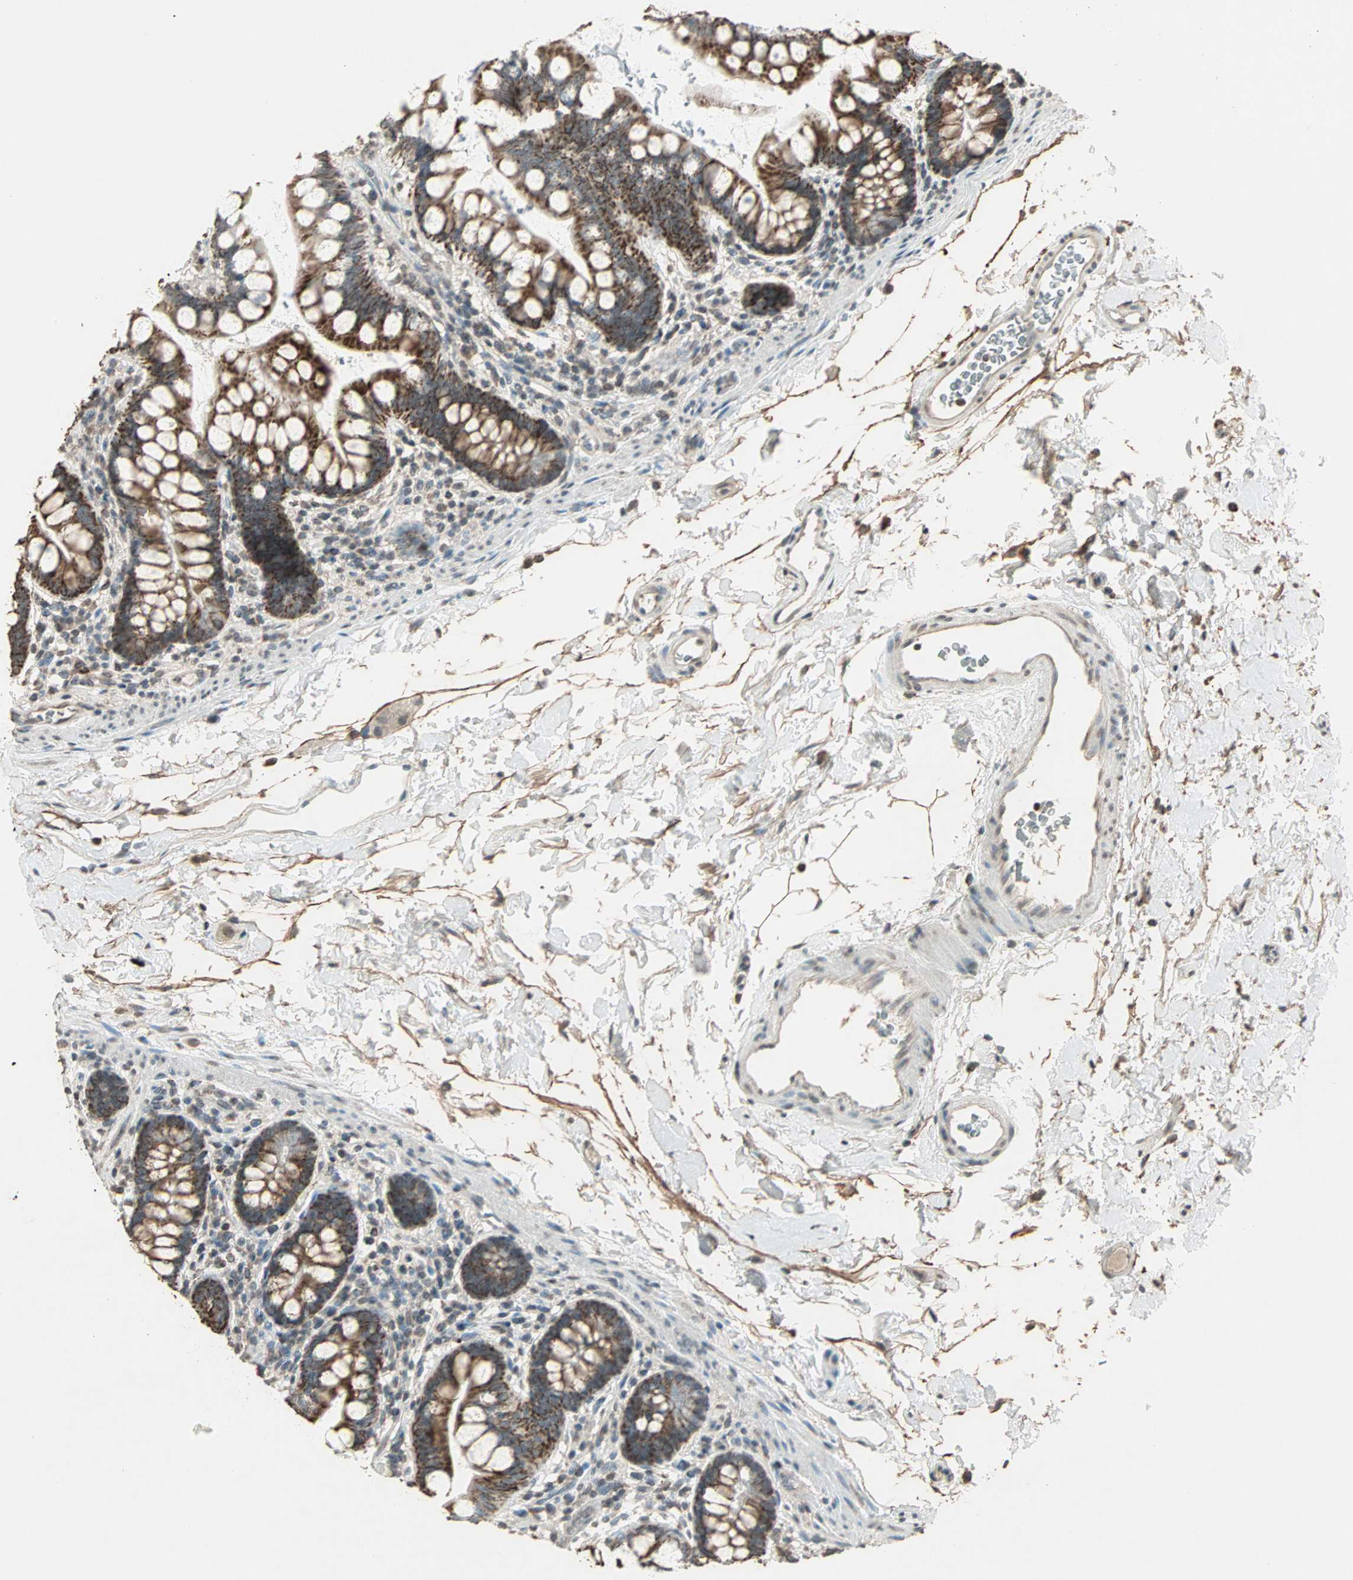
{"staining": {"intensity": "strong", "quantity": ">75%", "location": "cytoplasmic/membranous"}, "tissue": "small intestine", "cell_type": "Glandular cells", "image_type": "normal", "snomed": [{"axis": "morphology", "description": "Normal tissue, NOS"}, {"axis": "topography", "description": "Small intestine"}], "caption": "Immunohistochemistry photomicrograph of benign human small intestine stained for a protein (brown), which shows high levels of strong cytoplasmic/membranous staining in about >75% of glandular cells.", "gene": "PRELID1", "patient": {"sex": "female", "age": 58}}